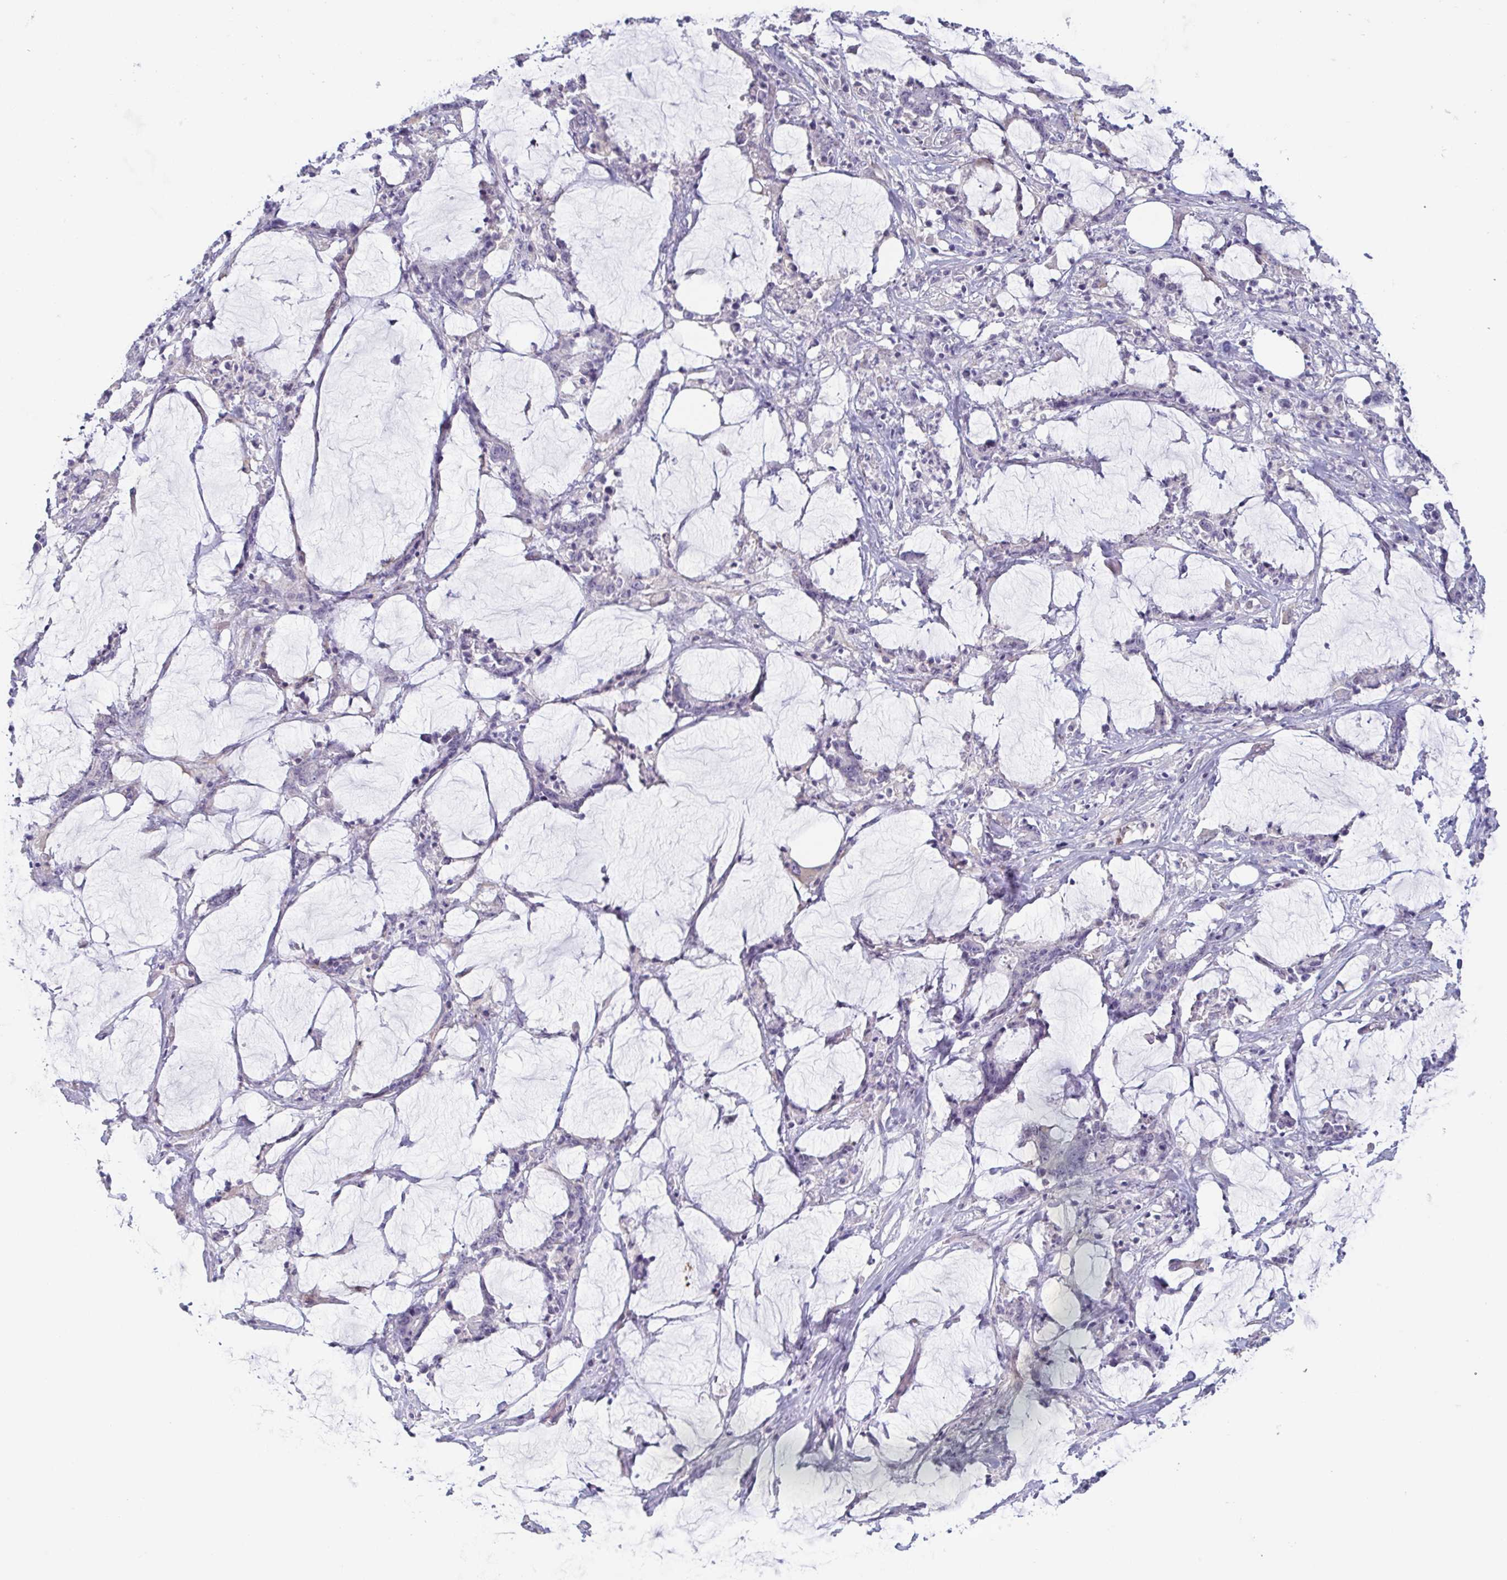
{"staining": {"intensity": "negative", "quantity": "none", "location": "none"}, "tissue": "stomach cancer", "cell_type": "Tumor cells", "image_type": "cancer", "snomed": [{"axis": "morphology", "description": "Adenocarcinoma, NOS"}, {"axis": "topography", "description": "Stomach, upper"}], "caption": "Tumor cells are negative for brown protein staining in stomach cancer.", "gene": "COL17A1", "patient": {"sex": "male", "age": 68}}